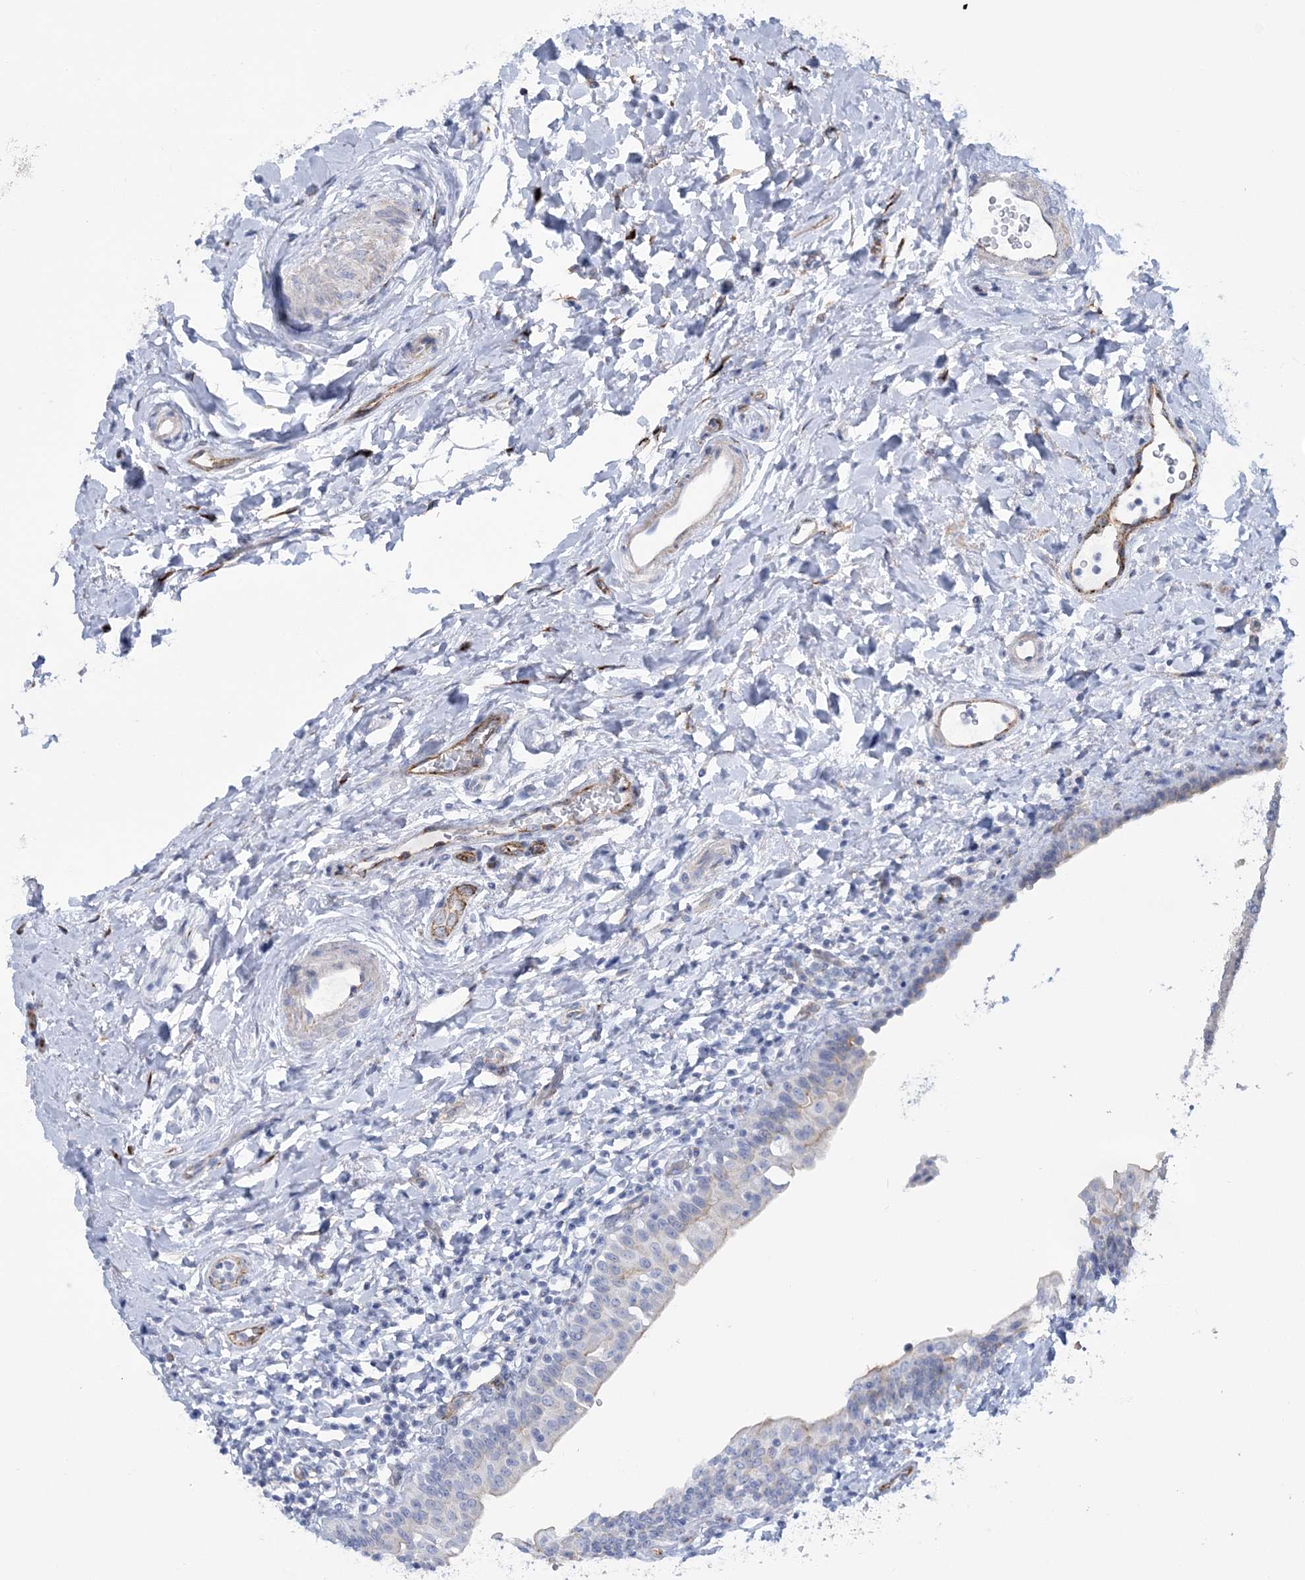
{"staining": {"intensity": "negative", "quantity": "none", "location": "none"}, "tissue": "urinary bladder", "cell_type": "Urothelial cells", "image_type": "normal", "snomed": [{"axis": "morphology", "description": "Normal tissue, NOS"}, {"axis": "topography", "description": "Urinary bladder"}], "caption": "IHC micrograph of benign human urinary bladder stained for a protein (brown), which exhibits no staining in urothelial cells.", "gene": "RAB11FIP5", "patient": {"sex": "male", "age": 83}}